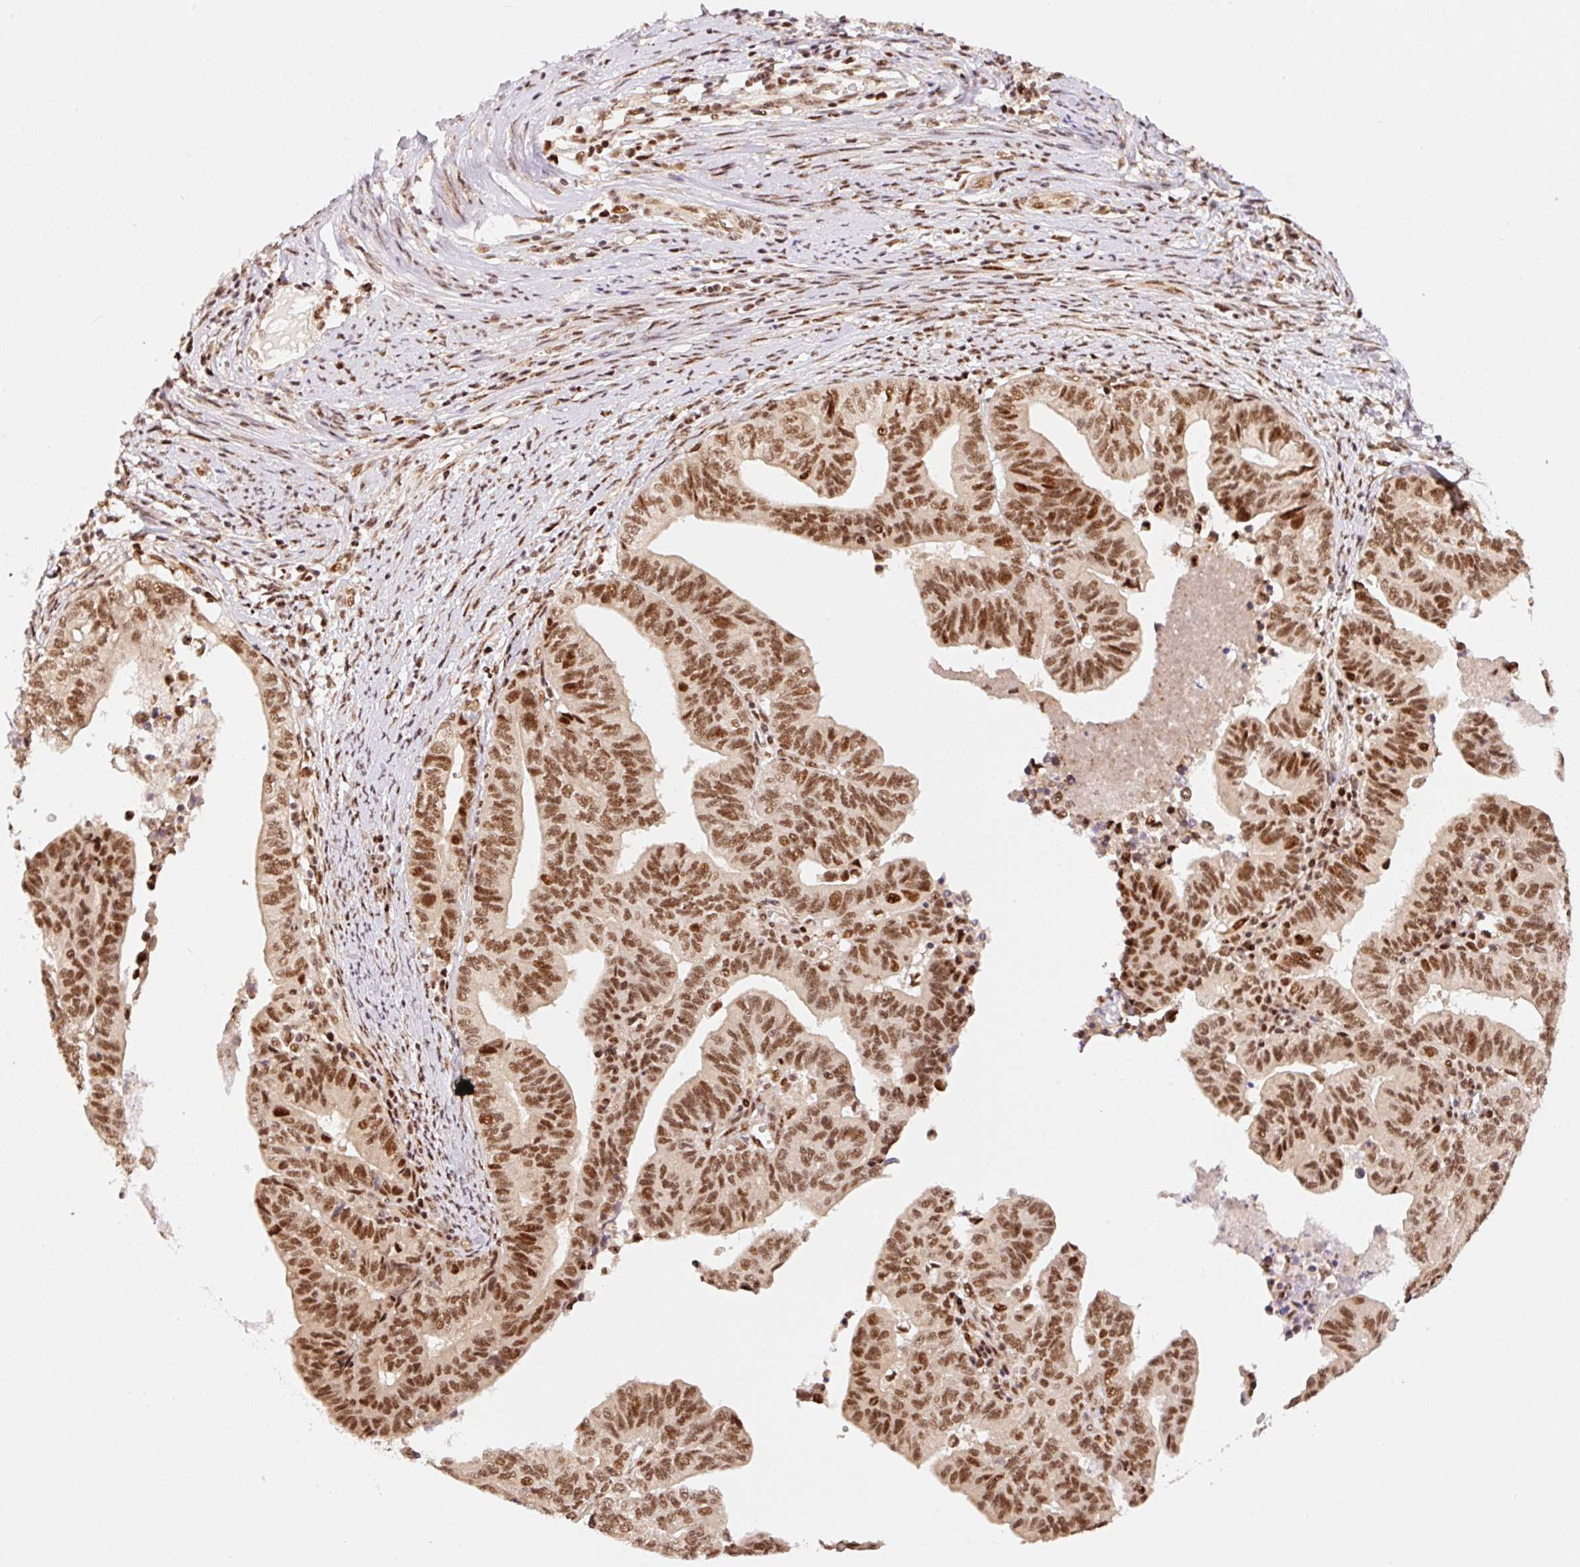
{"staining": {"intensity": "moderate", "quantity": ">75%", "location": "nuclear"}, "tissue": "endometrial cancer", "cell_type": "Tumor cells", "image_type": "cancer", "snomed": [{"axis": "morphology", "description": "Adenocarcinoma, NOS"}, {"axis": "topography", "description": "Endometrium"}], "caption": "Adenocarcinoma (endometrial) stained for a protein displays moderate nuclear positivity in tumor cells.", "gene": "INTS8", "patient": {"sex": "female", "age": 65}}